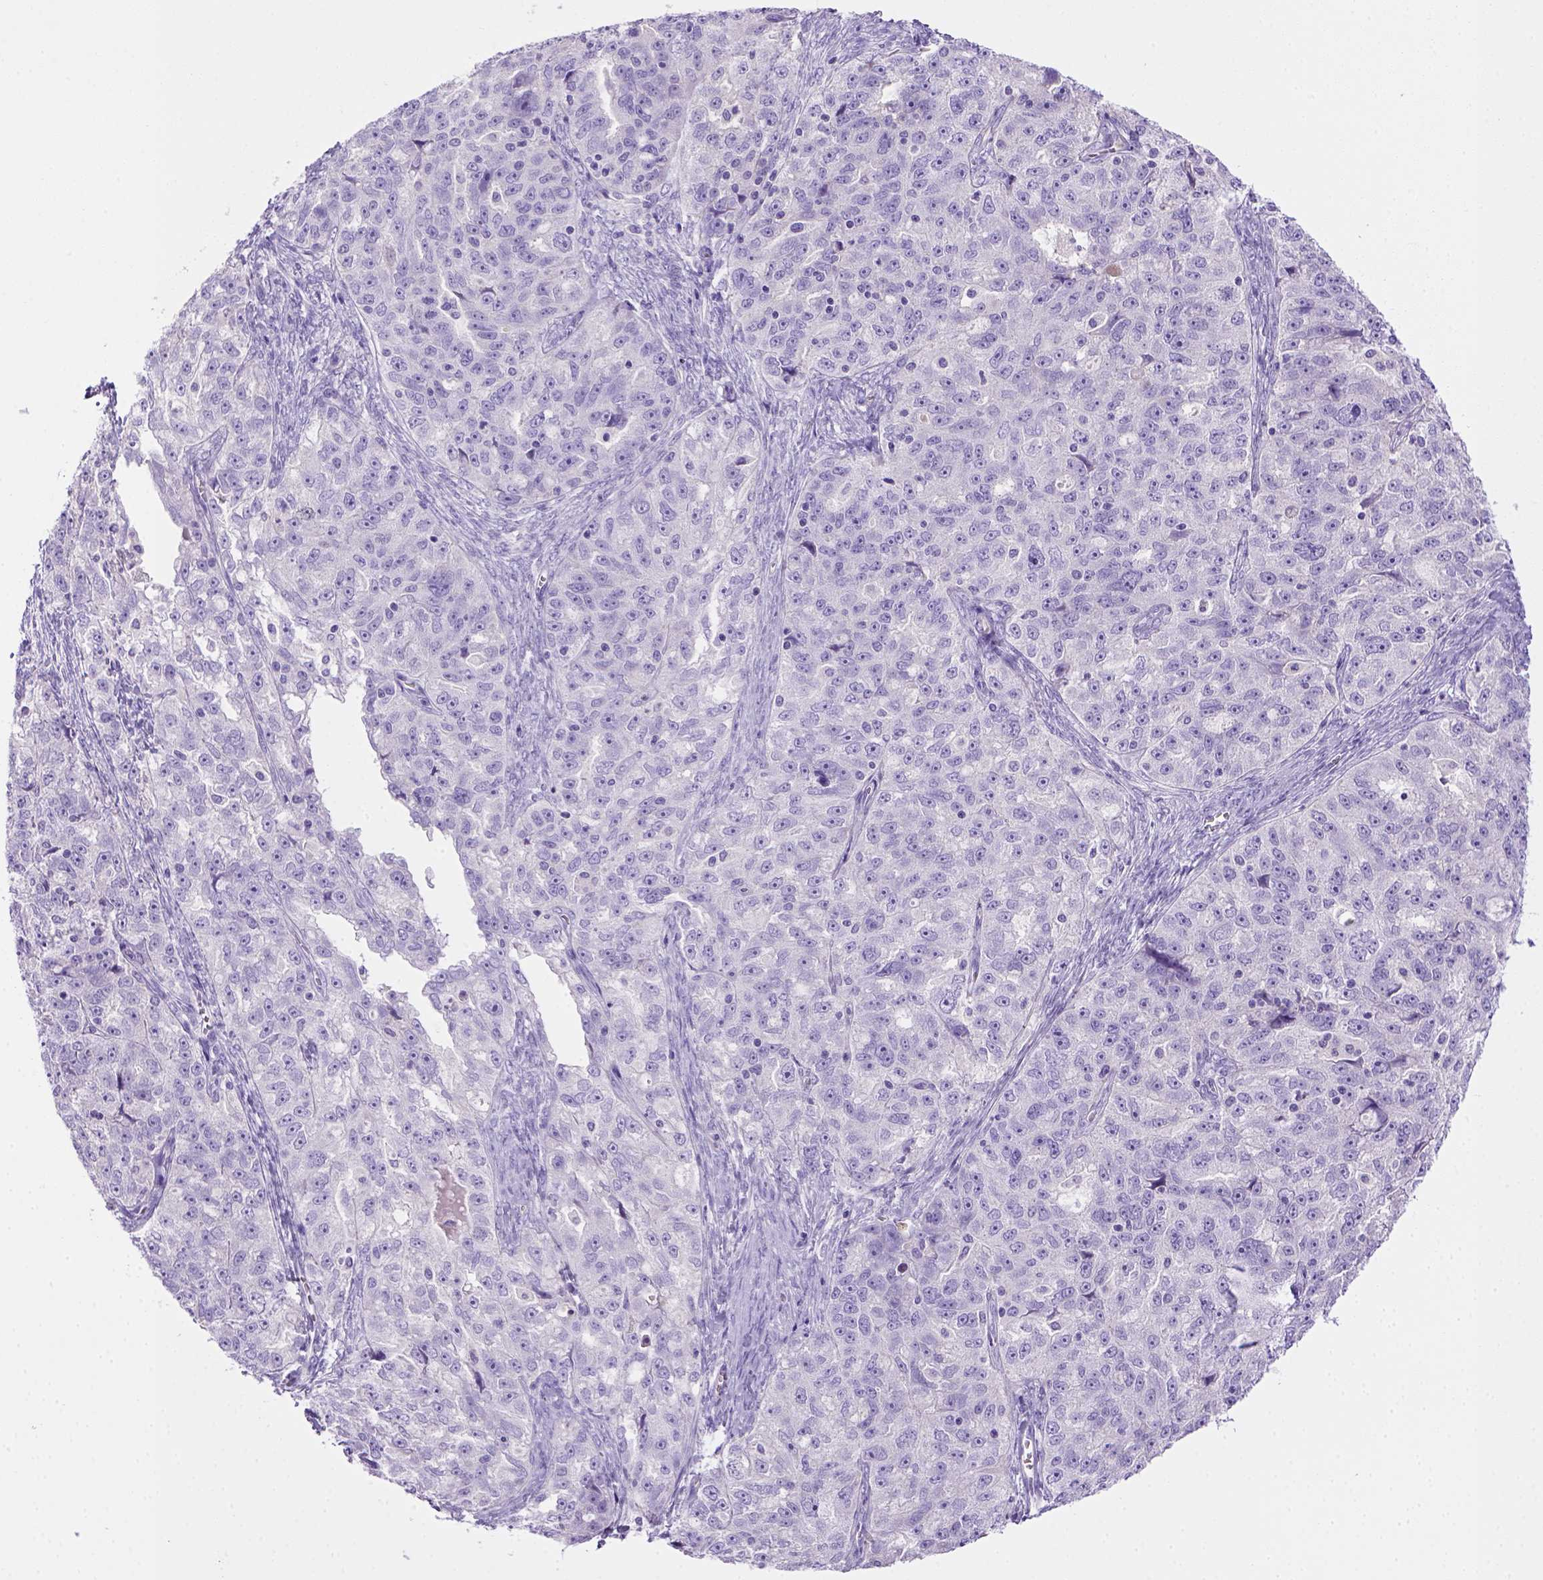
{"staining": {"intensity": "negative", "quantity": "none", "location": "none"}, "tissue": "ovarian cancer", "cell_type": "Tumor cells", "image_type": "cancer", "snomed": [{"axis": "morphology", "description": "Cystadenocarcinoma, serous, NOS"}, {"axis": "topography", "description": "Ovary"}], "caption": "Immunohistochemistry of human ovarian cancer (serous cystadenocarcinoma) shows no positivity in tumor cells. The staining is performed using DAB brown chromogen with nuclei counter-stained in using hematoxylin.", "gene": "BAAT", "patient": {"sex": "female", "age": 51}}